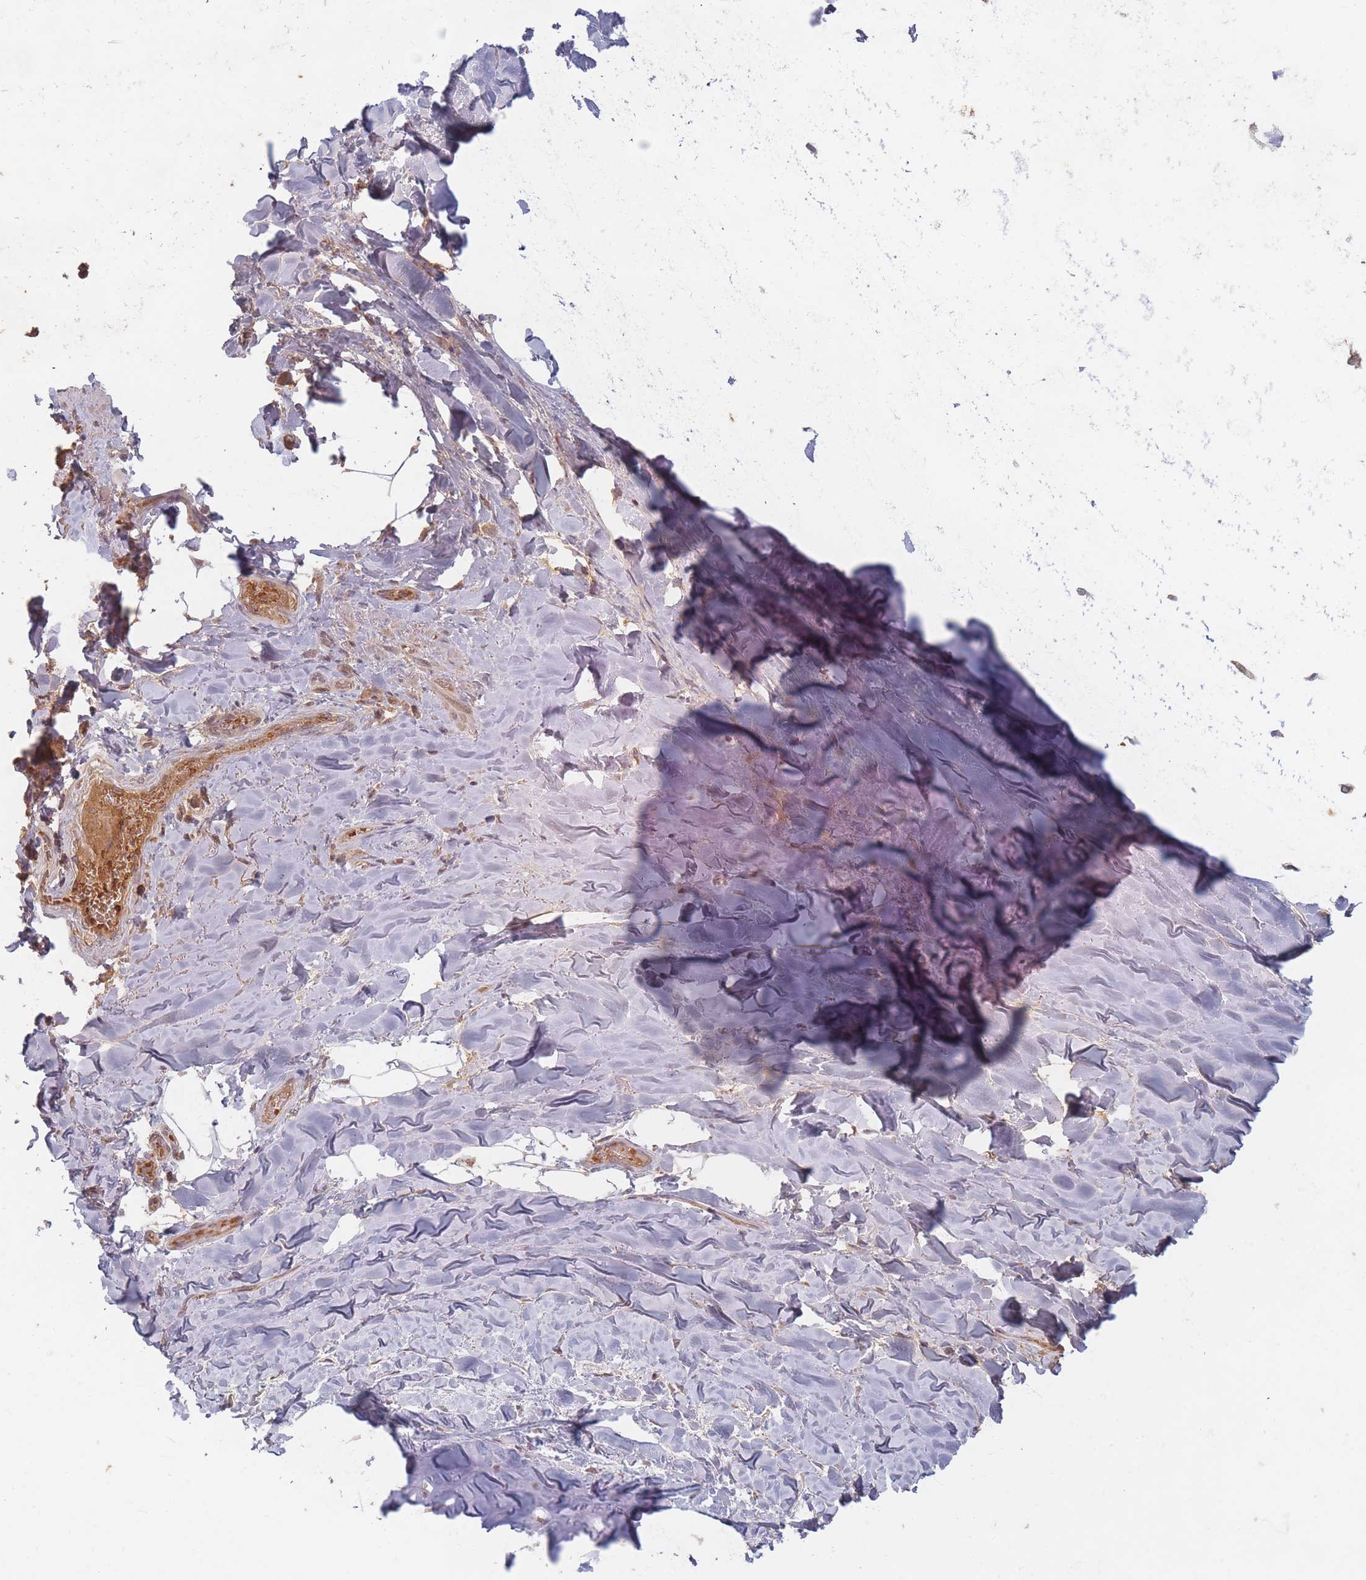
{"staining": {"intensity": "negative", "quantity": "none", "location": "none"}, "tissue": "adipose tissue", "cell_type": "Adipocytes", "image_type": "normal", "snomed": [{"axis": "morphology", "description": "Normal tissue, NOS"}, {"axis": "topography", "description": "Lymph node"}, {"axis": "topography", "description": "Cartilage tissue"}, {"axis": "topography", "description": "Bronchus"}], "caption": "This is an IHC micrograph of unremarkable human adipose tissue. There is no positivity in adipocytes.", "gene": "OR2M4", "patient": {"sex": "male", "age": 63}}